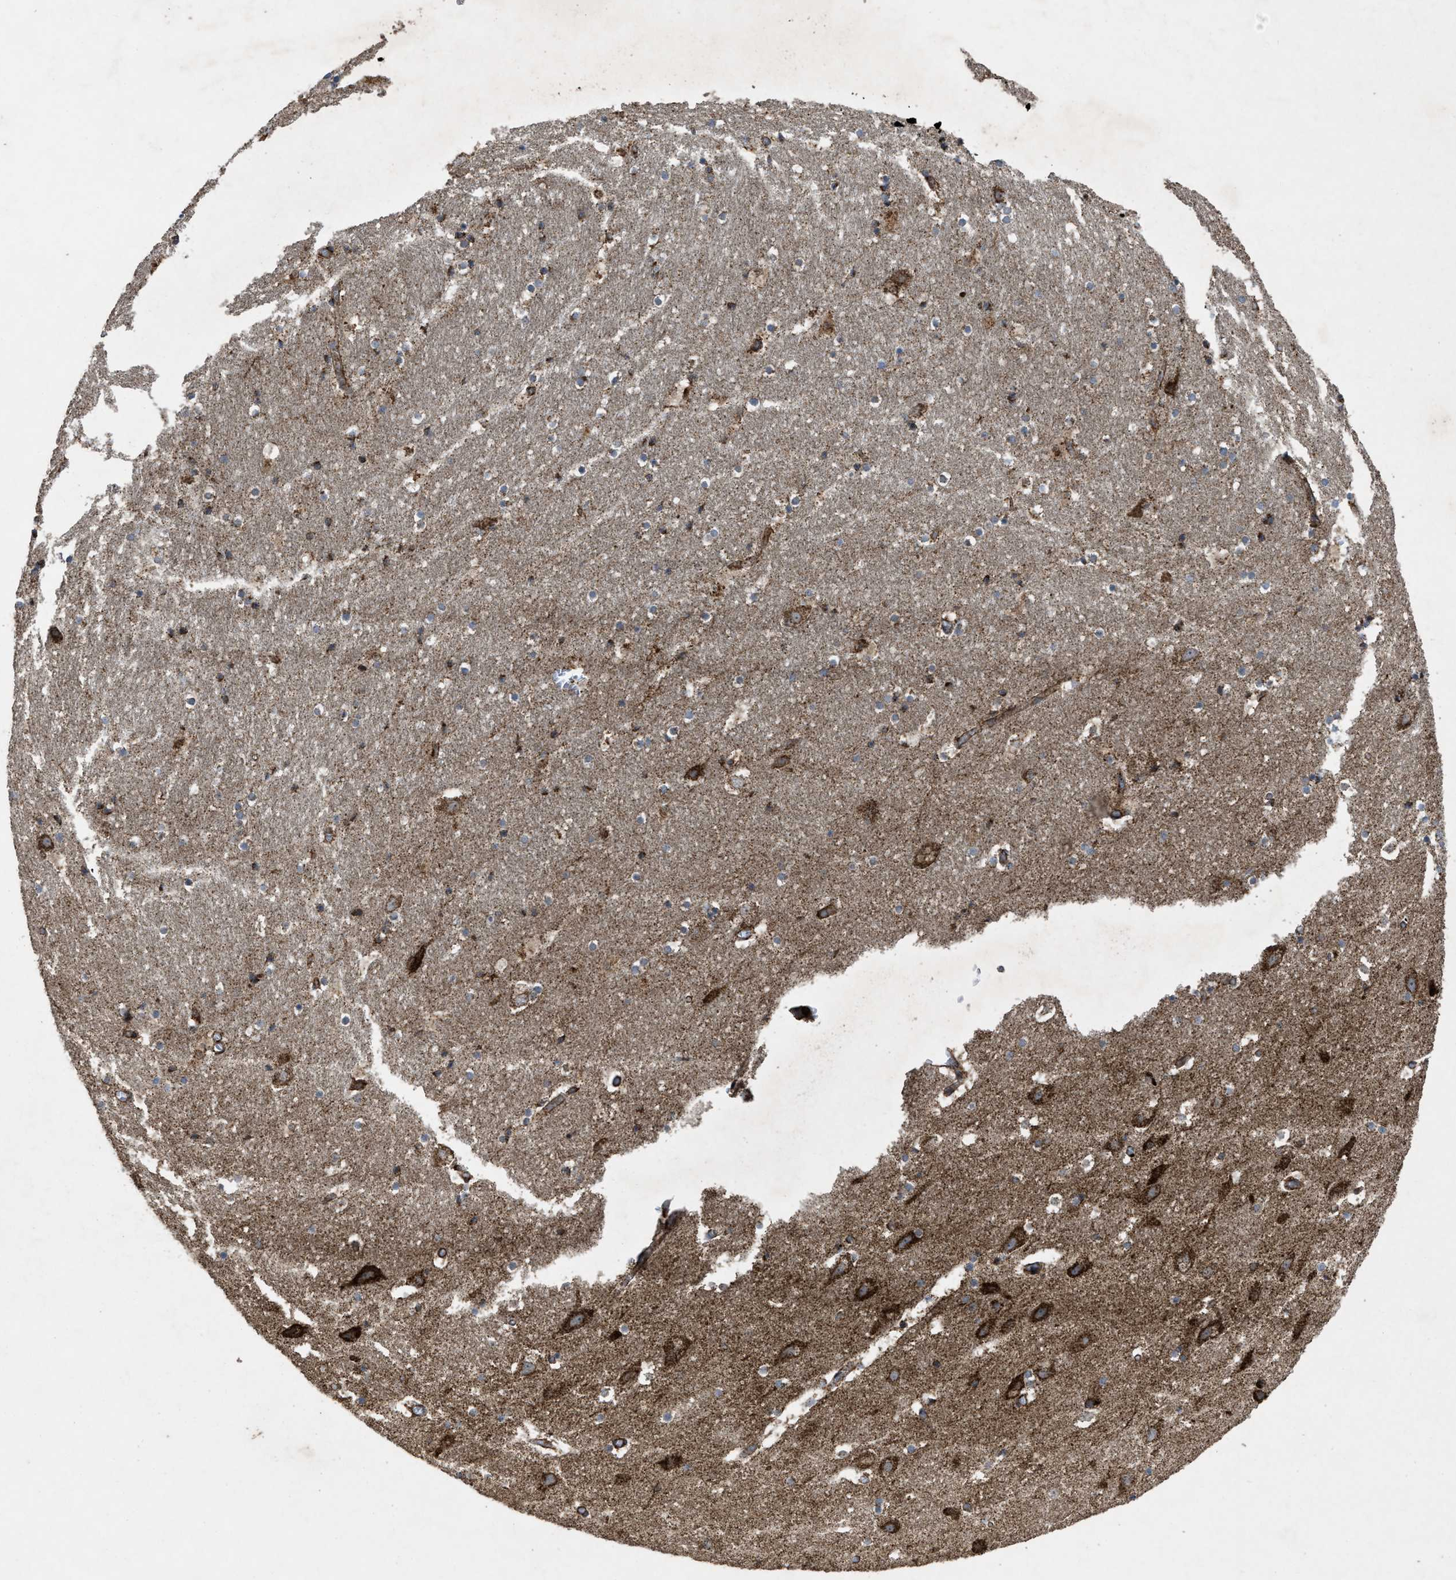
{"staining": {"intensity": "moderate", "quantity": ">75%", "location": "cytoplasmic/membranous"}, "tissue": "hippocampus", "cell_type": "Glial cells", "image_type": "normal", "snomed": [{"axis": "morphology", "description": "Normal tissue, NOS"}, {"axis": "topography", "description": "Hippocampus"}], "caption": "Moderate cytoplasmic/membranous expression for a protein is identified in approximately >75% of glial cells of benign hippocampus using IHC.", "gene": "PER3", "patient": {"sex": "male", "age": 45}}